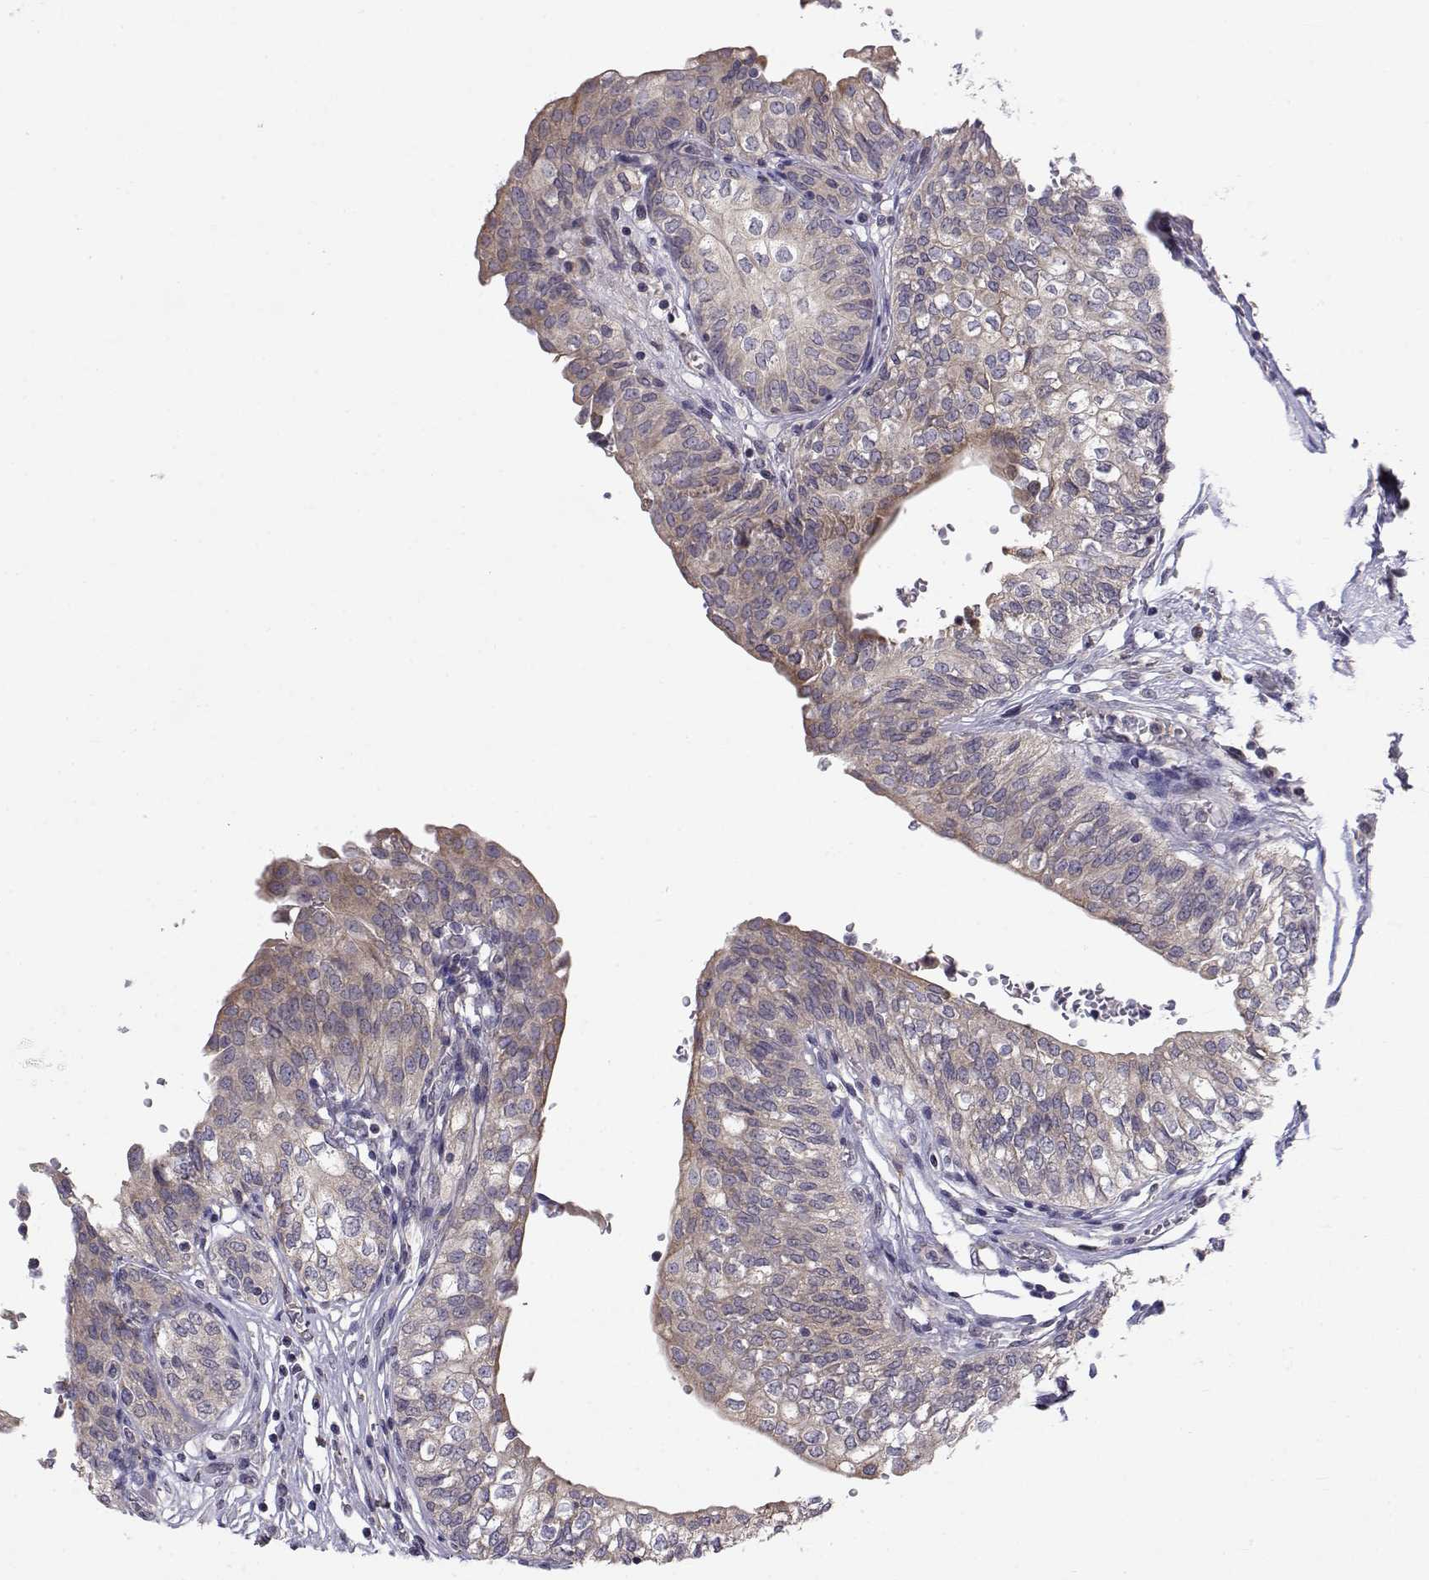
{"staining": {"intensity": "weak", "quantity": "<25%", "location": "cytoplasmic/membranous"}, "tissue": "urinary bladder", "cell_type": "Urothelial cells", "image_type": "normal", "snomed": [{"axis": "morphology", "description": "Normal tissue, NOS"}, {"axis": "morphology", "description": "Neoplasm, malignant, NOS"}, {"axis": "topography", "description": "Urinary bladder"}], "caption": "Histopathology image shows no protein expression in urothelial cells of unremarkable urinary bladder. (Stains: DAB immunohistochemistry with hematoxylin counter stain, Microscopy: brightfield microscopy at high magnification).", "gene": "PEX5L", "patient": {"sex": "male", "age": 68}}